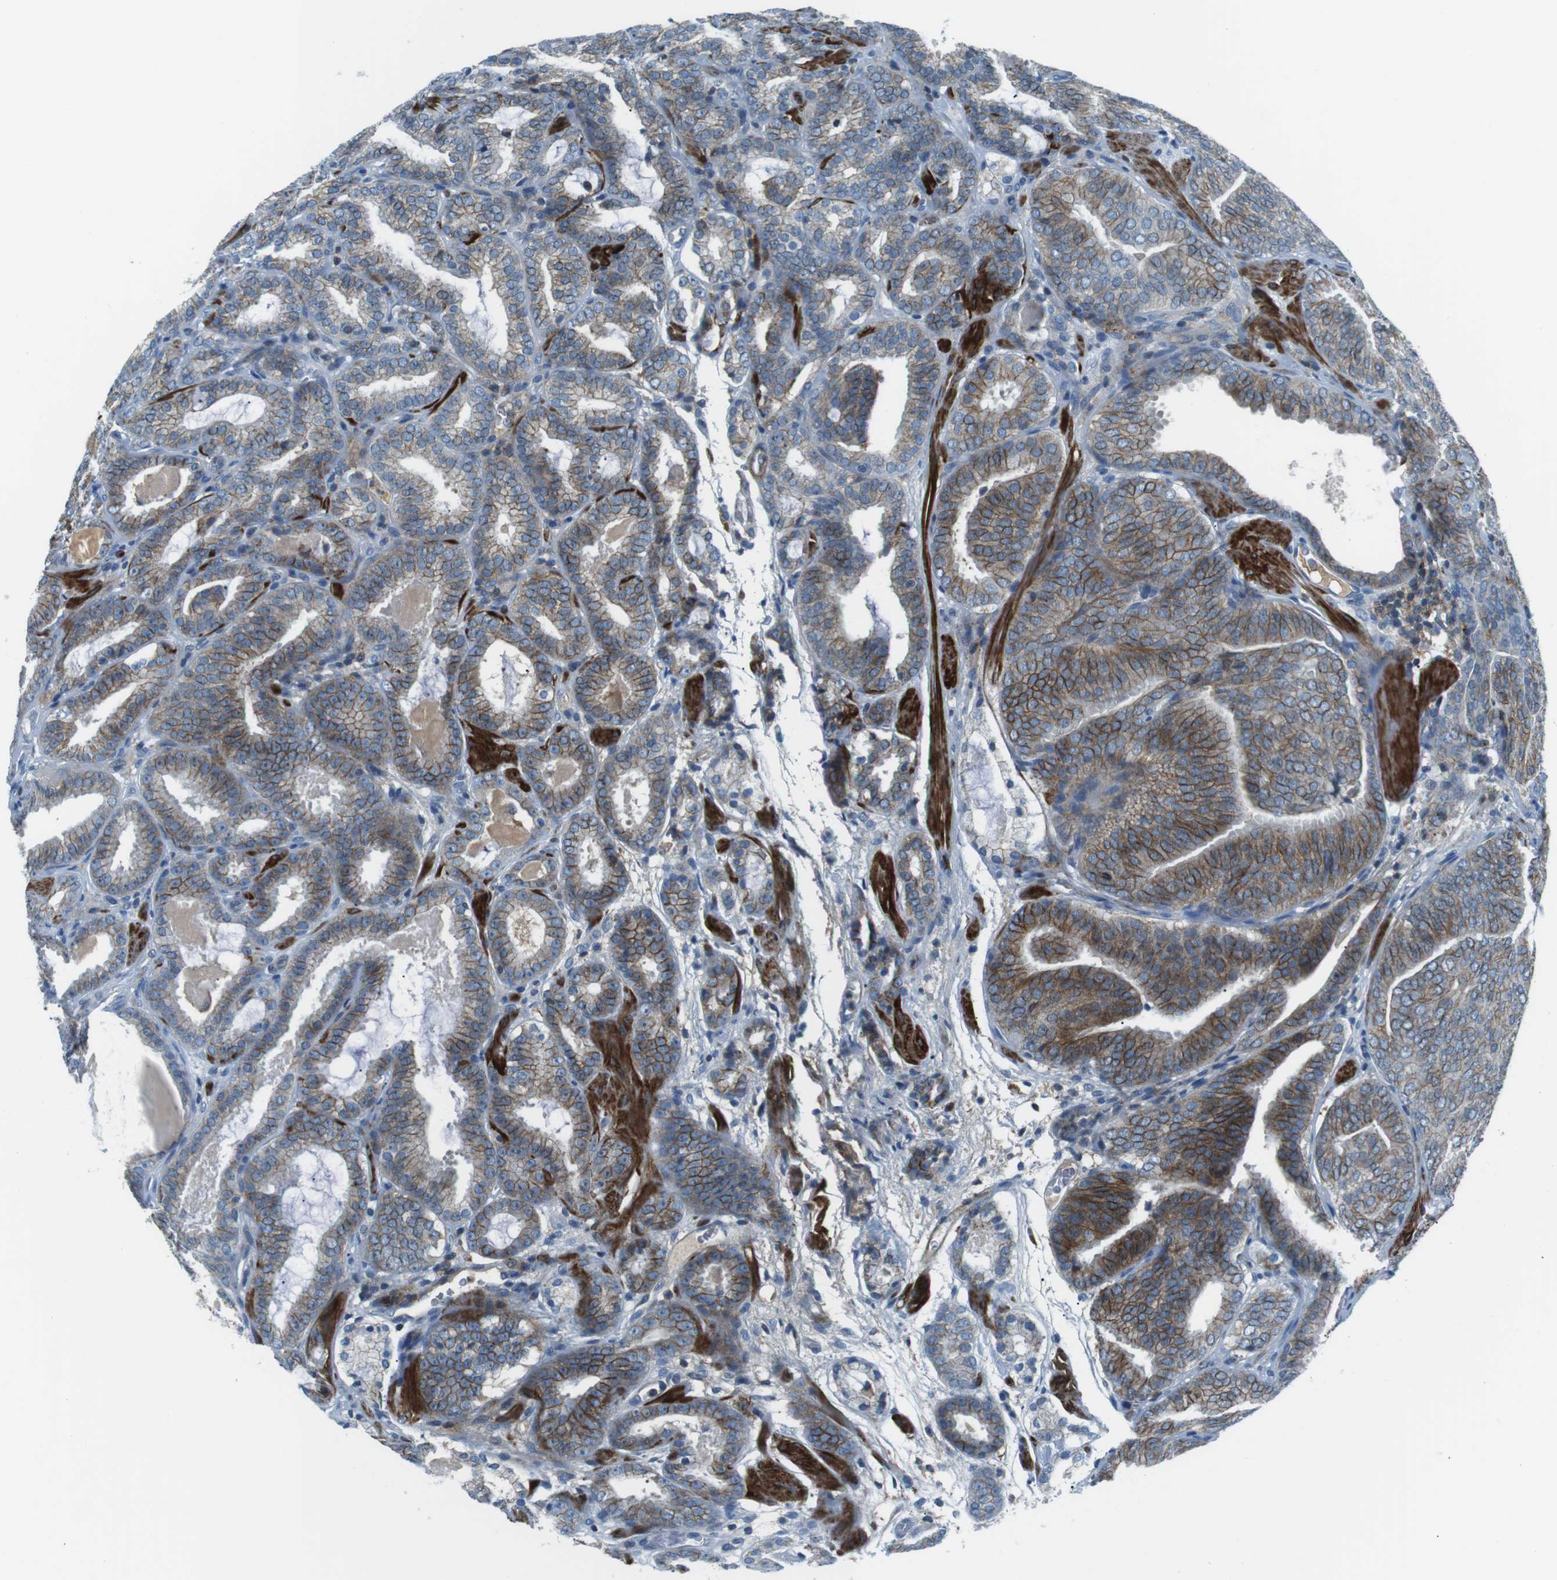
{"staining": {"intensity": "moderate", "quantity": "25%-75%", "location": "cytoplasmic/membranous"}, "tissue": "prostate cancer", "cell_type": "Tumor cells", "image_type": "cancer", "snomed": [{"axis": "morphology", "description": "Adenocarcinoma, Low grade"}, {"axis": "topography", "description": "Prostate"}], "caption": "Immunohistochemistry (IHC) histopathology image of neoplastic tissue: prostate adenocarcinoma (low-grade) stained using immunohistochemistry (IHC) demonstrates medium levels of moderate protein expression localized specifically in the cytoplasmic/membranous of tumor cells, appearing as a cytoplasmic/membranous brown color.", "gene": "ARVCF", "patient": {"sex": "male", "age": 69}}